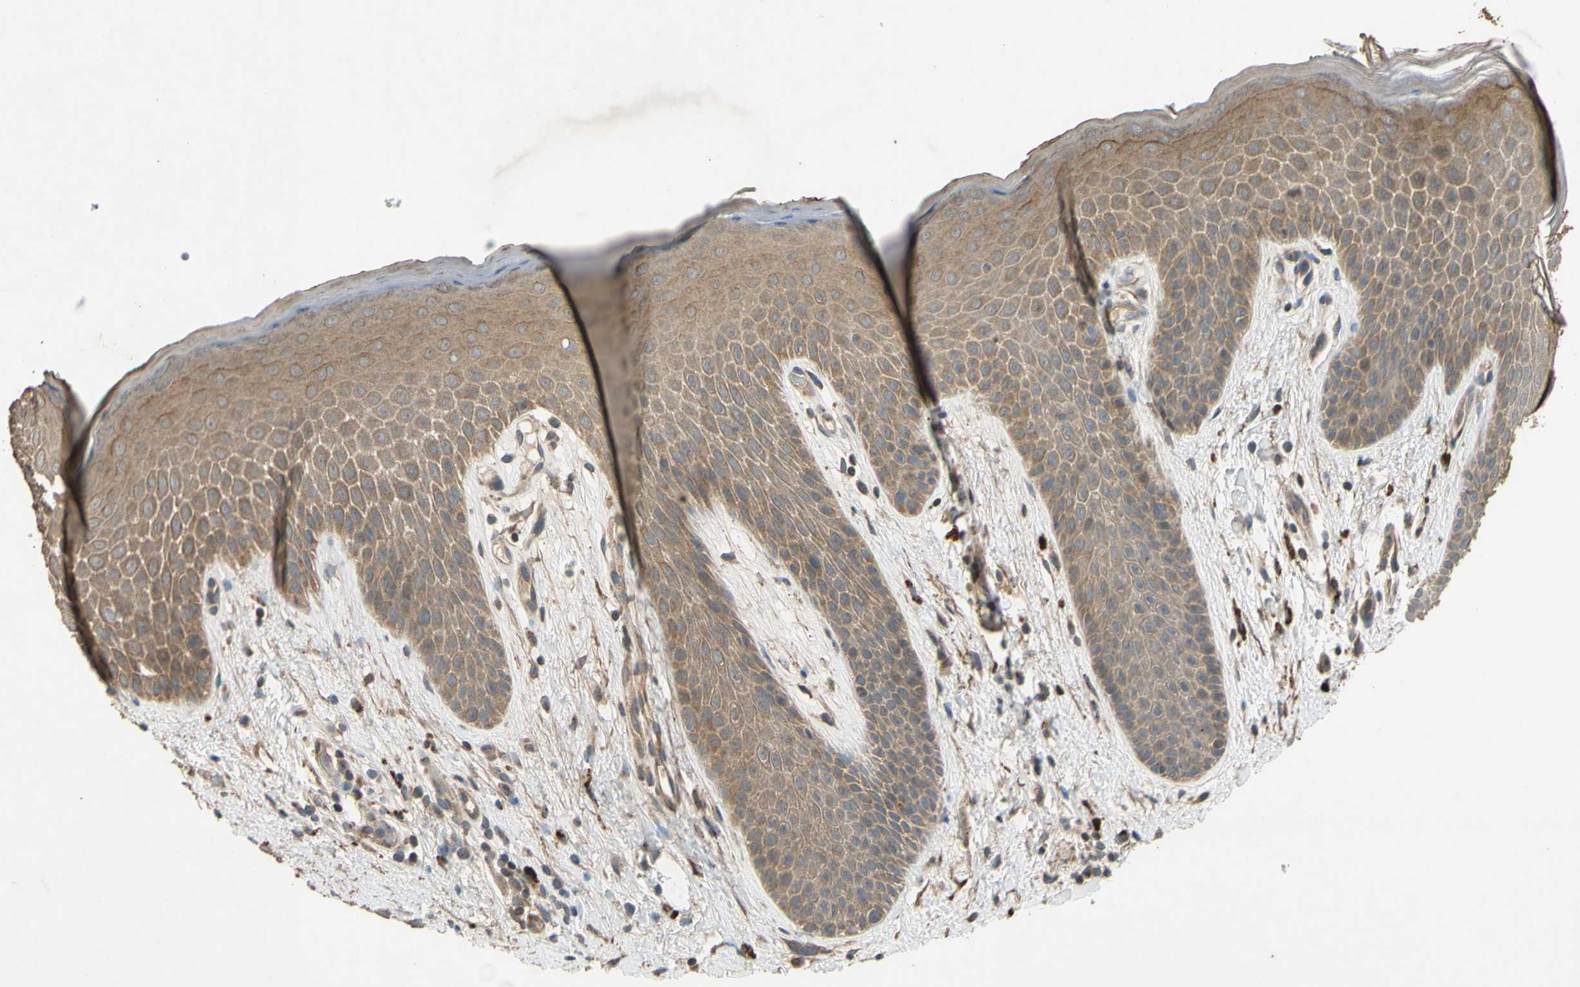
{"staining": {"intensity": "moderate", "quantity": "25%-75%", "location": "cytoplasmic/membranous"}, "tissue": "skin", "cell_type": "Epidermal cells", "image_type": "normal", "snomed": [{"axis": "morphology", "description": "Normal tissue, NOS"}, {"axis": "topography", "description": "Anal"}], "caption": "IHC staining of unremarkable skin, which shows medium levels of moderate cytoplasmic/membranous expression in approximately 25%-75% of epidermal cells indicating moderate cytoplasmic/membranous protein positivity. The staining was performed using DAB (3,3'-diaminobenzidine) (brown) for protein detection and nuclei were counterstained in hematoxylin (blue).", "gene": "PARD6A", "patient": {"sex": "male", "age": 74}}